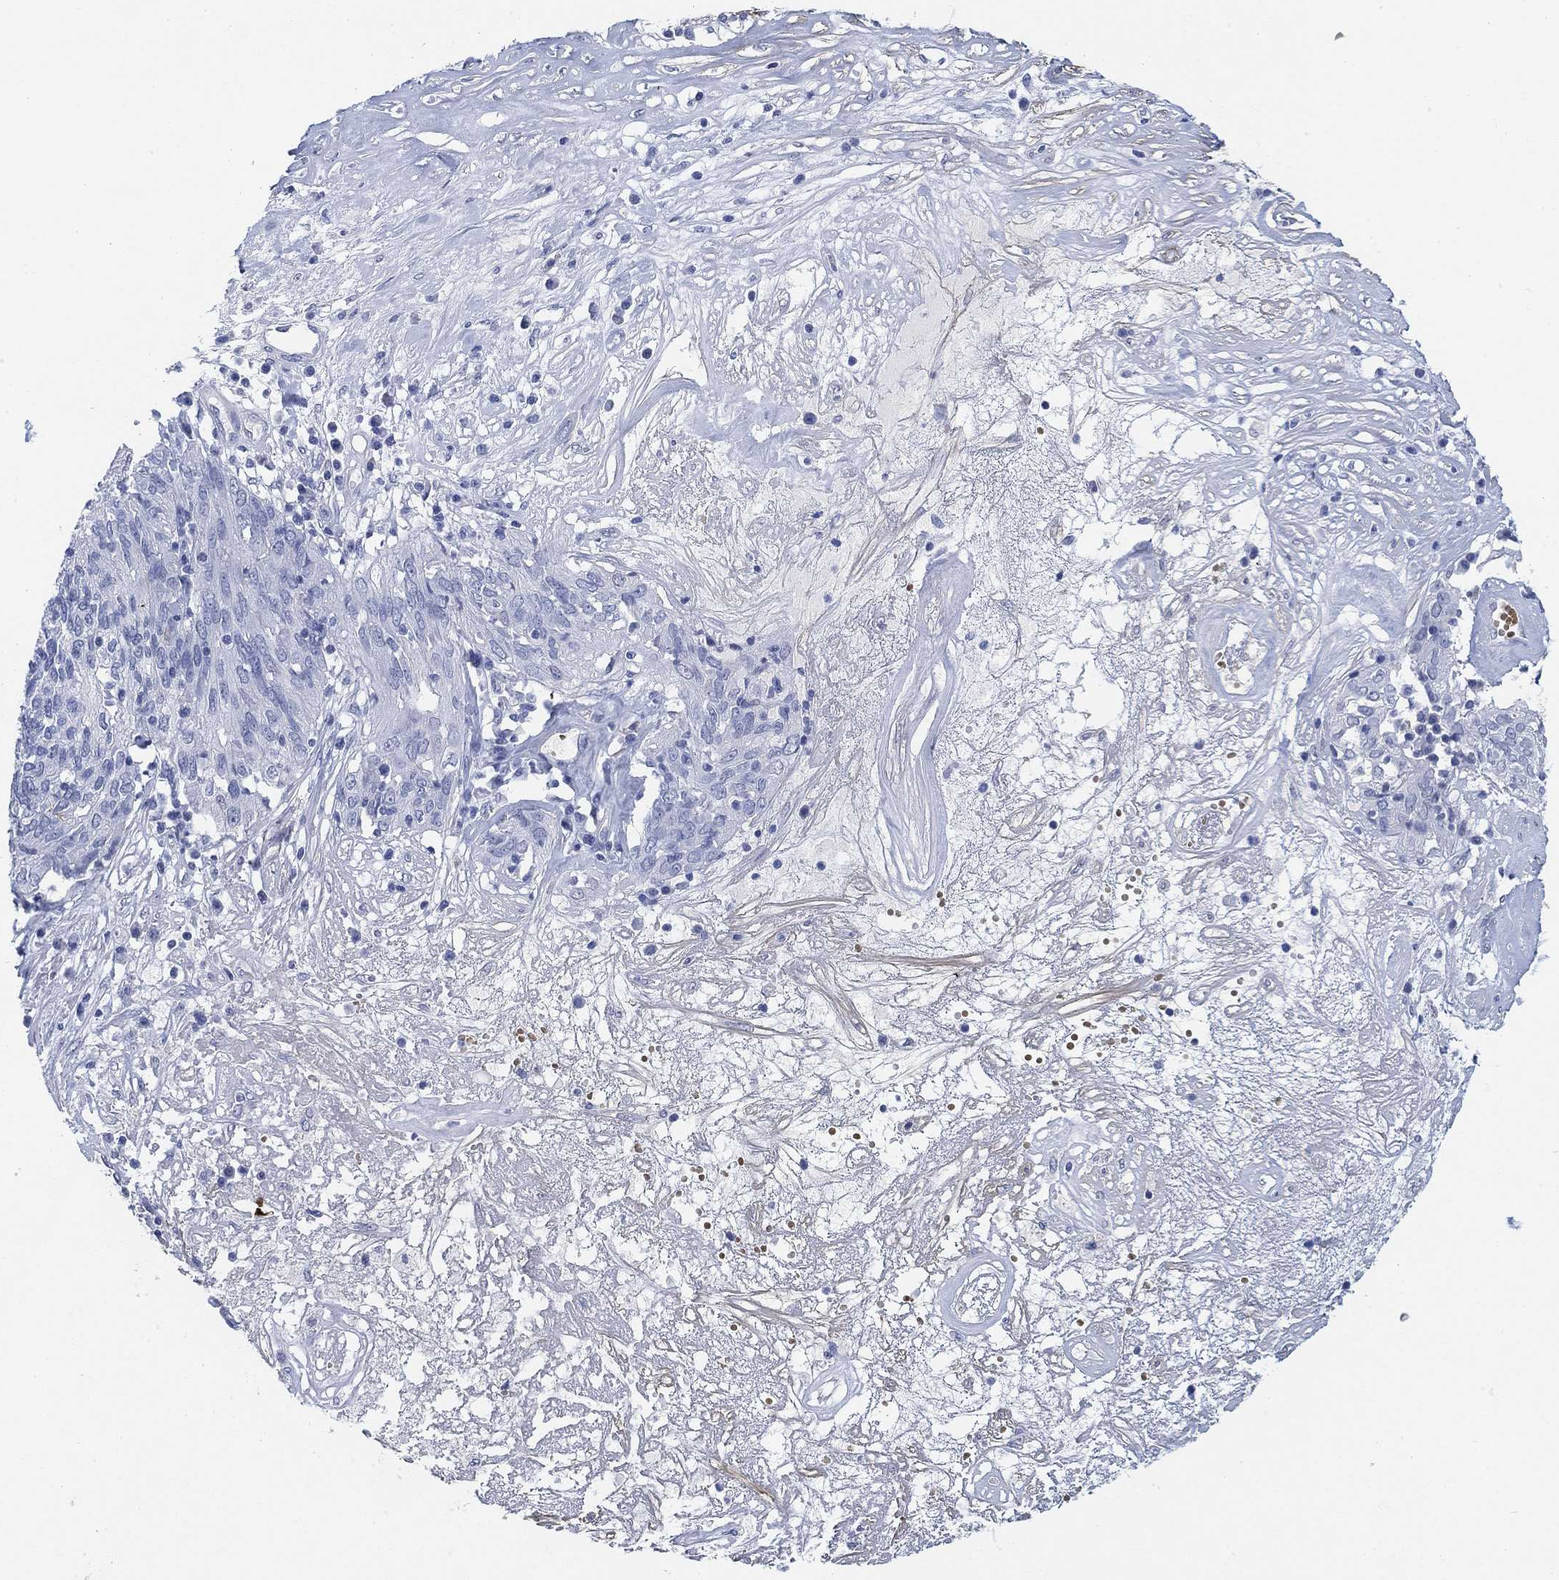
{"staining": {"intensity": "negative", "quantity": "none", "location": "none"}, "tissue": "ovarian cancer", "cell_type": "Tumor cells", "image_type": "cancer", "snomed": [{"axis": "morphology", "description": "Carcinoma, endometroid"}, {"axis": "topography", "description": "Ovary"}], "caption": "IHC photomicrograph of neoplastic tissue: human ovarian endometroid carcinoma stained with DAB (3,3'-diaminobenzidine) reveals no significant protein expression in tumor cells.", "gene": "PAX6", "patient": {"sex": "female", "age": 50}}